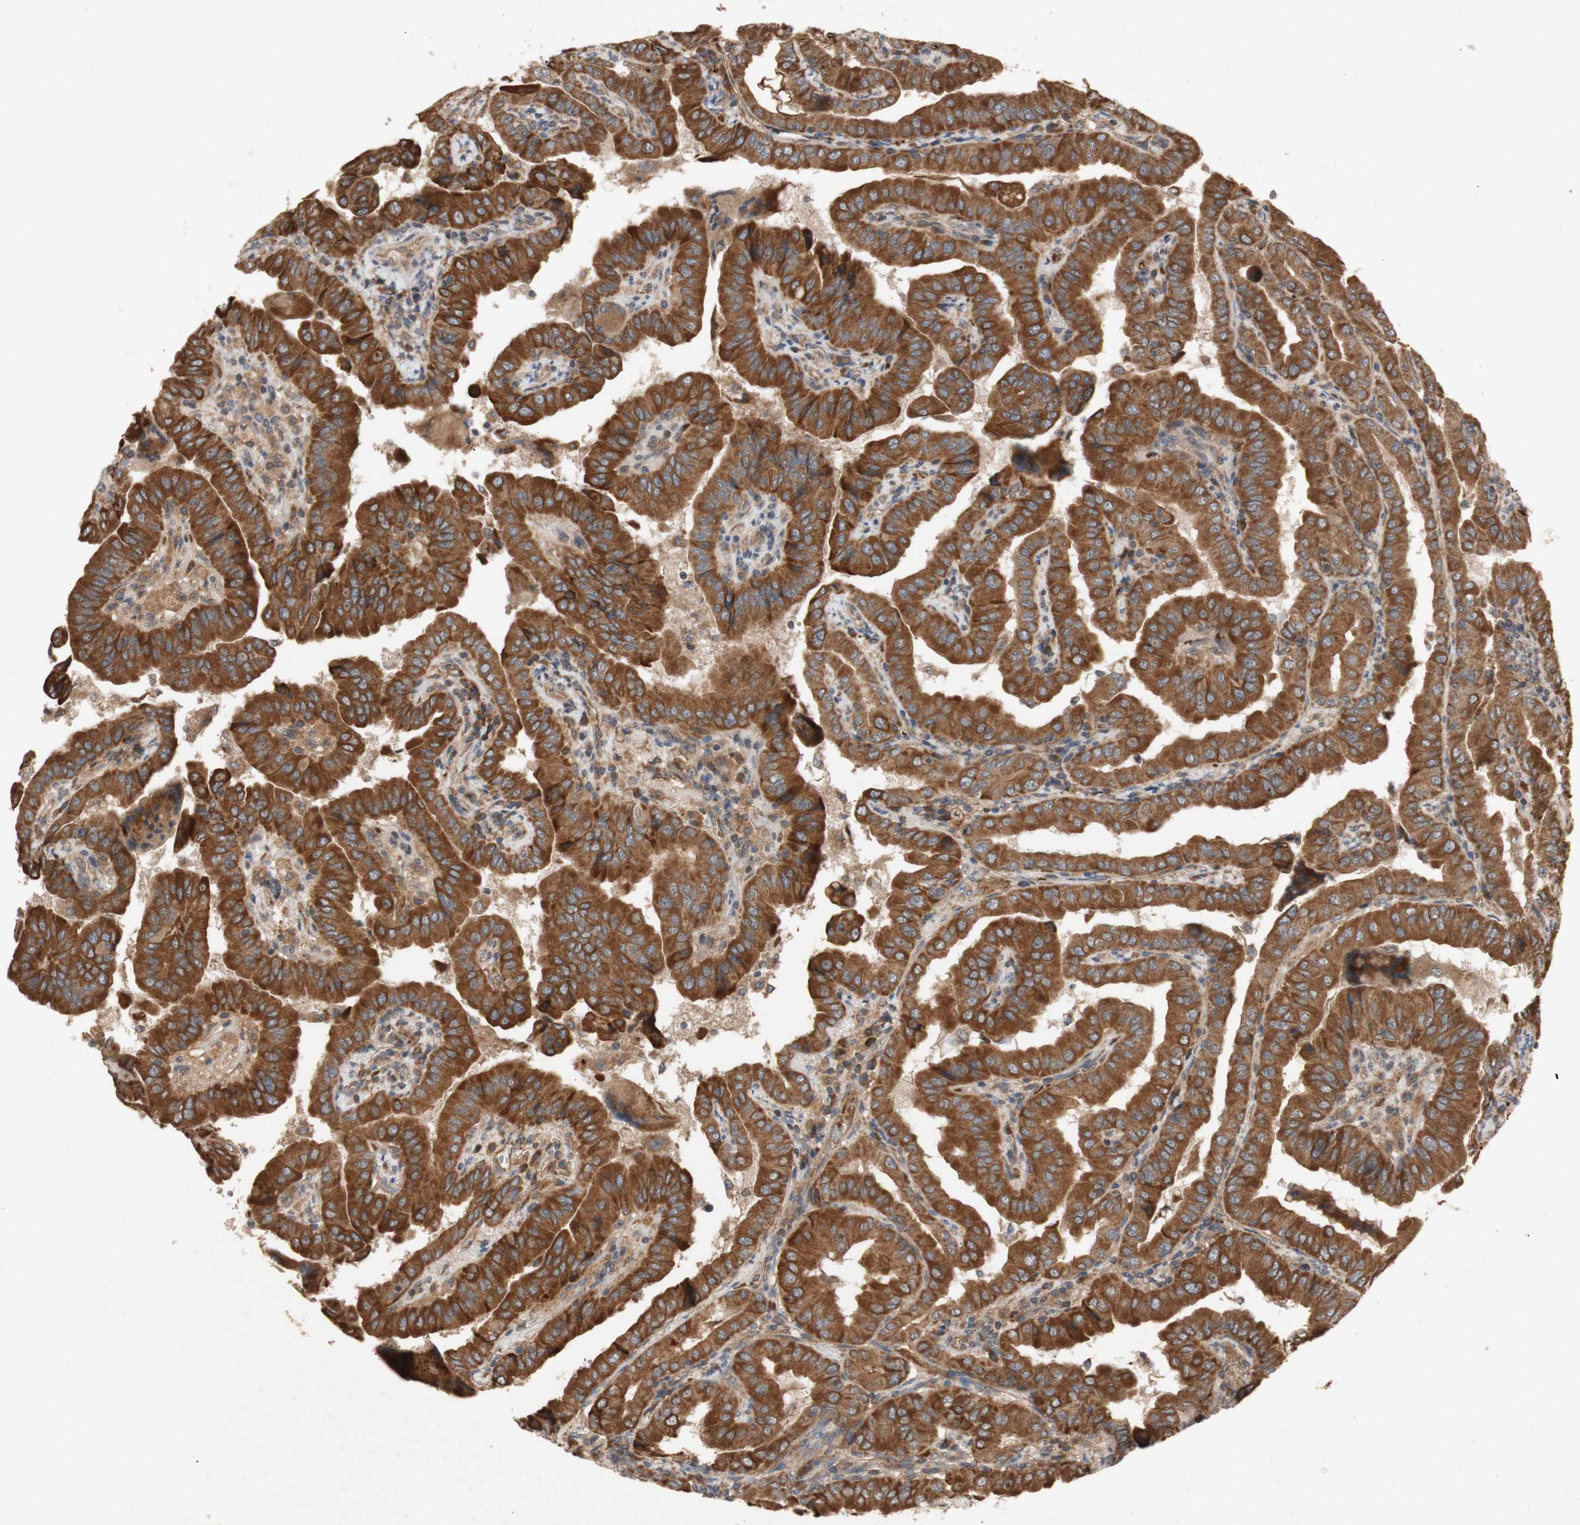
{"staining": {"intensity": "strong", "quantity": ">75%", "location": "cytoplasmic/membranous"}, "tissue": "thyroid cancer", "cell_type": "Tumor cells", "image_type": "cancer", "snomed": [{"axis": "morphology", "description": "Papillary adenocarcinoma, NOS"}, {"axis": "topography", "description": "Thyroid gland"}], "caption": "This is a micrograph of immunohistochemistry staining of thyroid papillary adenocarcinoma, which shows strong expression in the cytoplasmic/membranous of tumor cells.", "gene": "PKN1", "patient": {"sex": "male", "age": 33}}